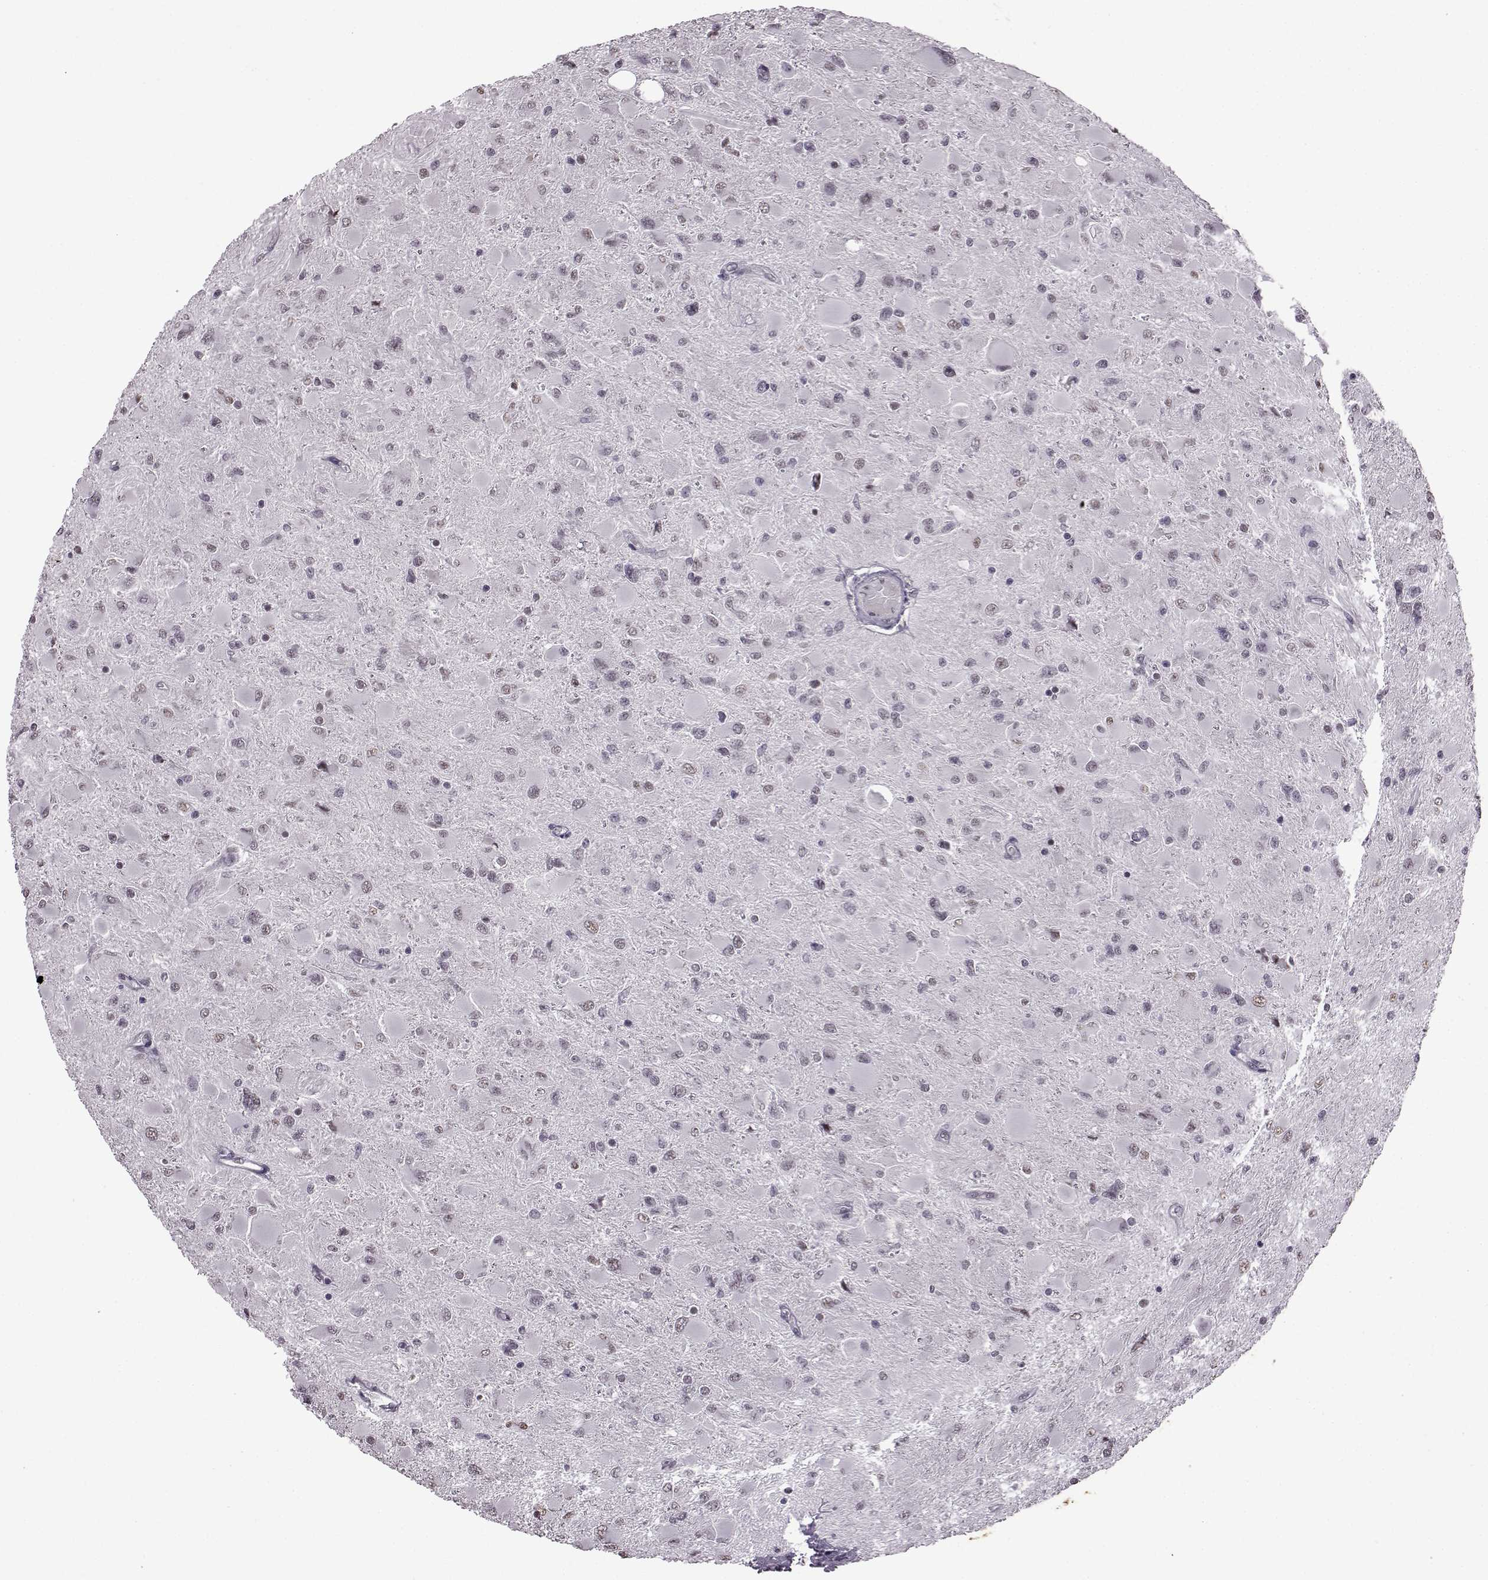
{"staining": {"intensity": "negative", "quantity": "none", "location": "none"}, "tissue": "glioma", "cell_type": "Tumor cells", "image_type": "cancer", "snomed": [{"axis": "morphology", "description": "Glioma, malignant, High grade"}, {"axis": "topography", "description": "Cerebral cortex"}], "caption": "The photomicrograph demonstrates no staining of tumor cells in malignant glioma (high-grade). (DAB (3,3'-diaminobenzidine) immunohistochemistry (IHC), high magnification).", "gene": "SLC28A2", "patient": {"sex": "female", "age": 36}}